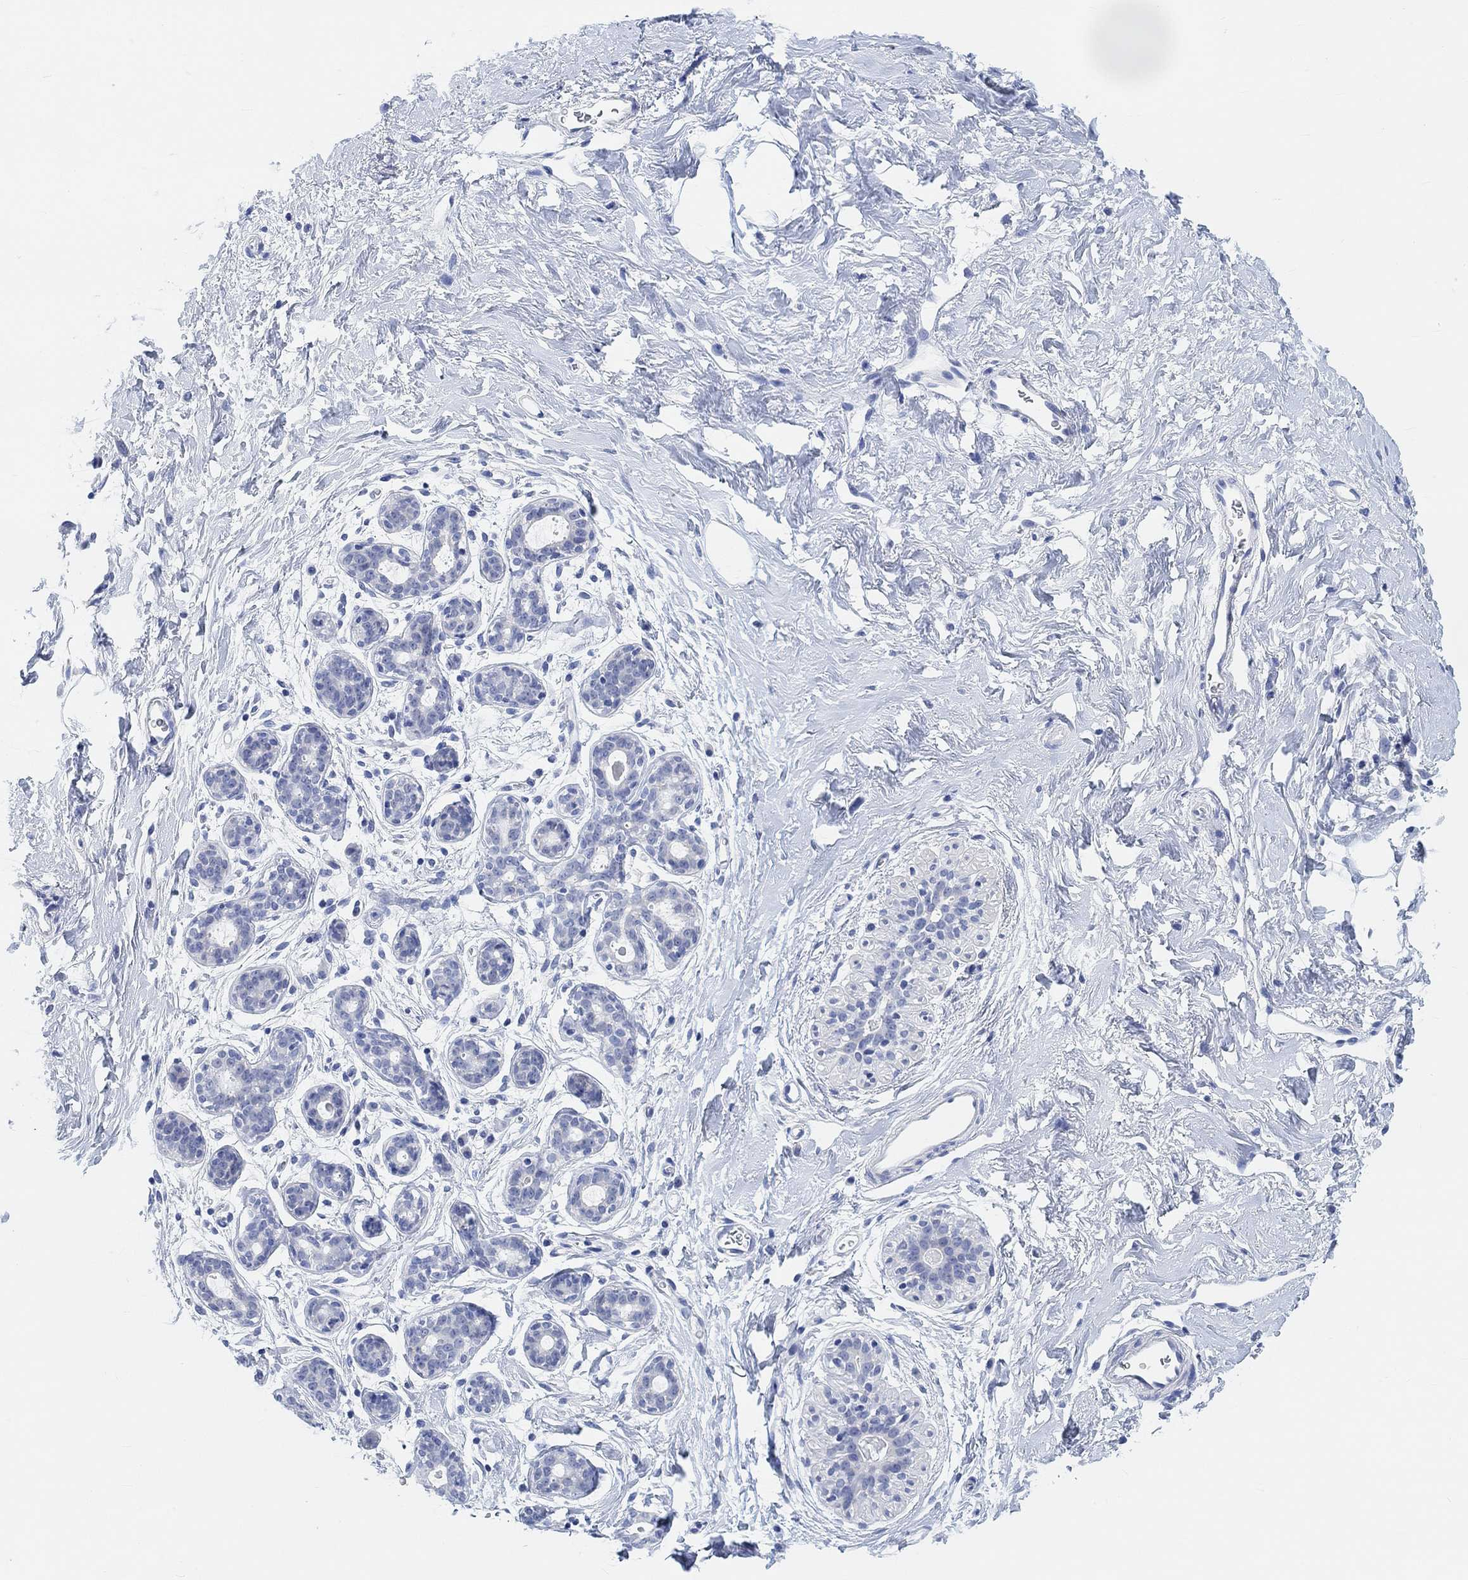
{"staining": {"intensity": "negative", "quantity": "none", "location": "none"}, "tissue": "breast", "cell_type": "Adipocytes", "image_type": "normal", "snomed": [{"axis": "morphology", "description": "Normal tissue, NOS"}, {"axis": "topography", "description": "Breast"}], "caption": "A high-resolution photomicrograph shows immunohistochemistry staining of benign breast, which demonstrates no significant positivity in adipocytes. The staining was performed using DAB (3,3'-diaminobenzidine) to visualize the protein expression in brown, while the nuclei were stained in blue with hematoxylin (Magnification: 20x).", "gene": "ENO4", "patient": {"sex": "female", "age": 43}}